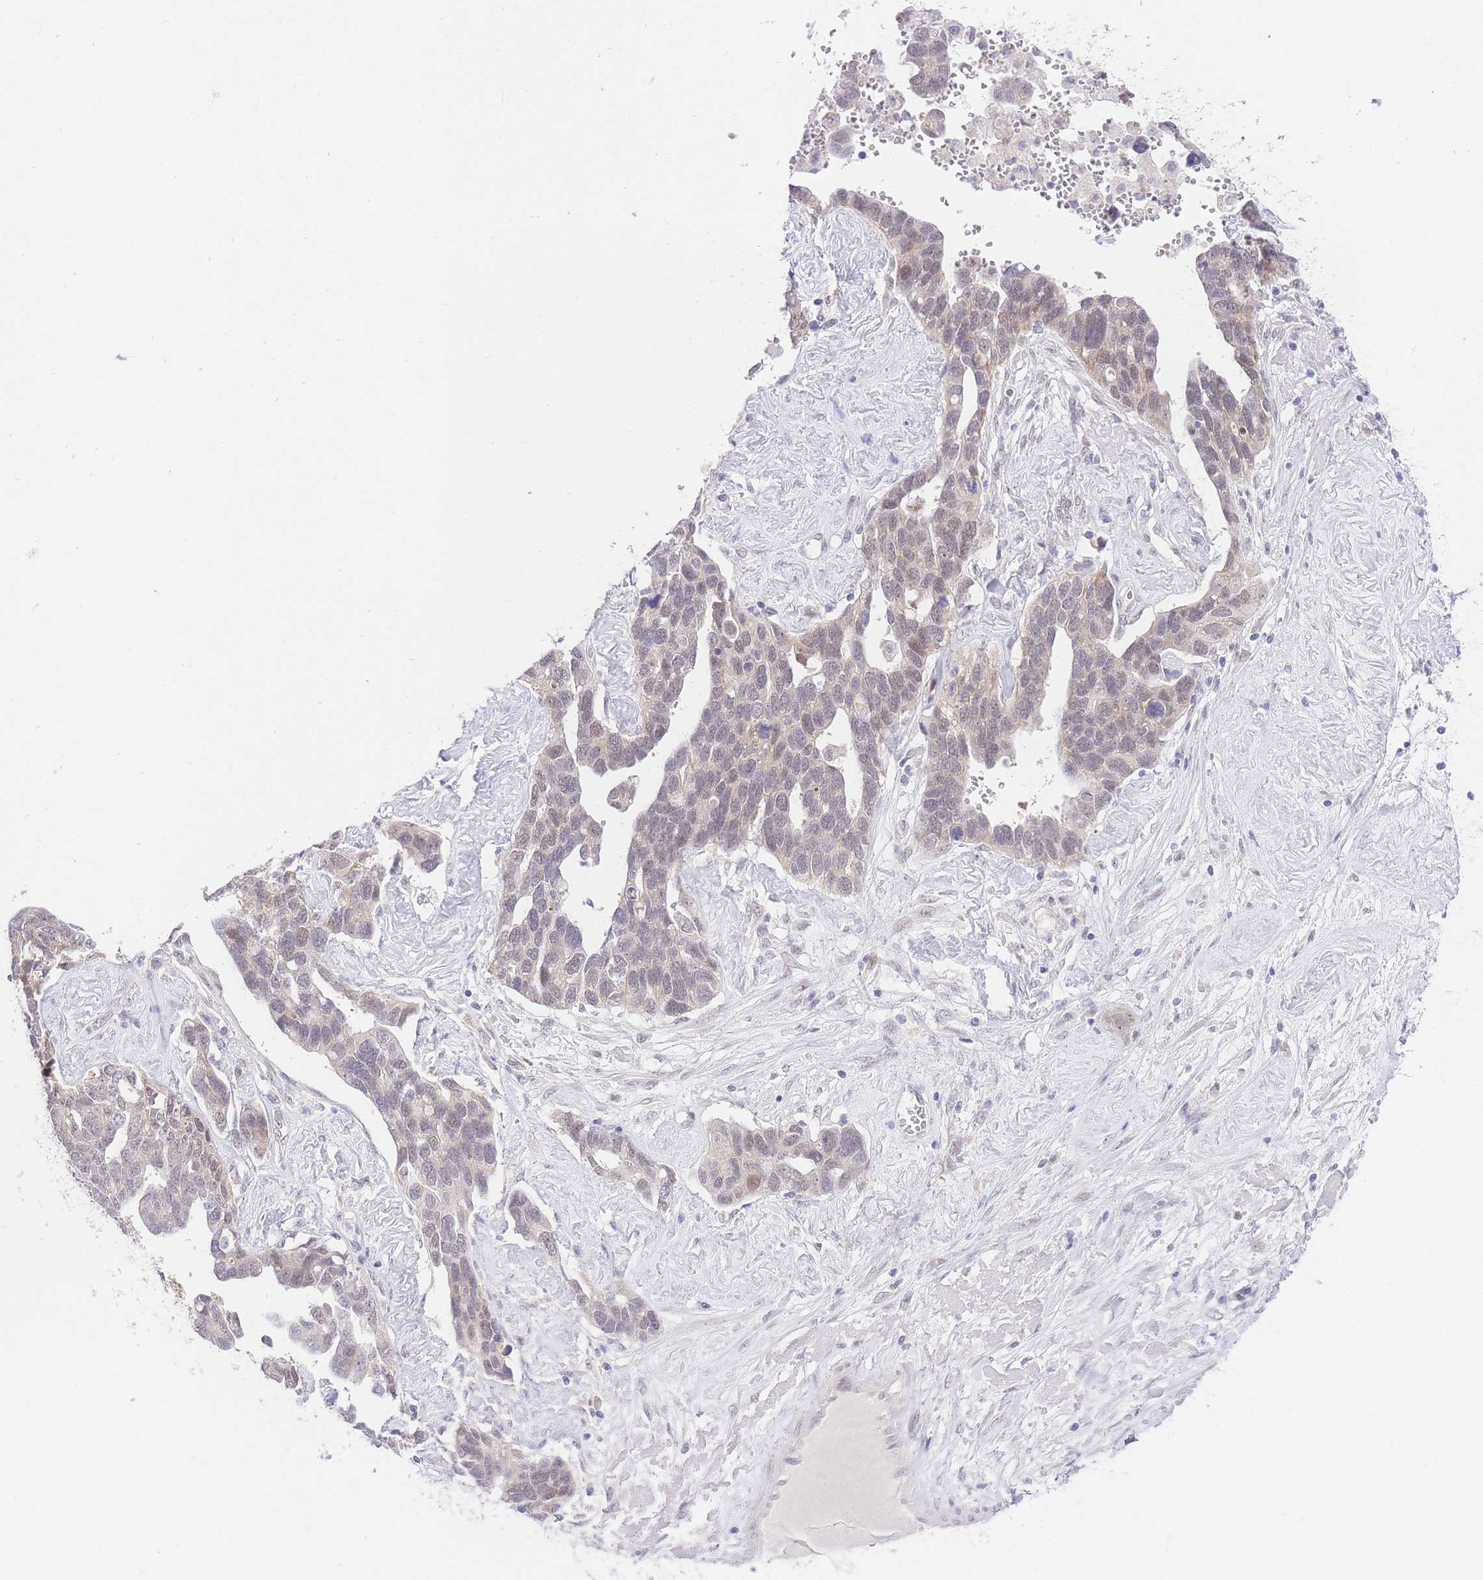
{"staining": {"intensity": "weak", "quantity": "25%-75%", "location": "nuclear"}, "tissue": "ovarian cancer", "cell_type": "Tumor cells", "image_type": "cancer", "snomed": [{"axis": "morphology", "description": "Cystadenocarcinoma, serous, NOS"}, {"axis": "topography", "description": "Ovary"}], "caption": "Weak nuclear protein positivity is present in approximately 25%-75% of tumor cells in ovarian cancer (serous cystadenocarcinoma).", "gene": "UBXN7", "patient": {"sex": "female", "age": 54}}